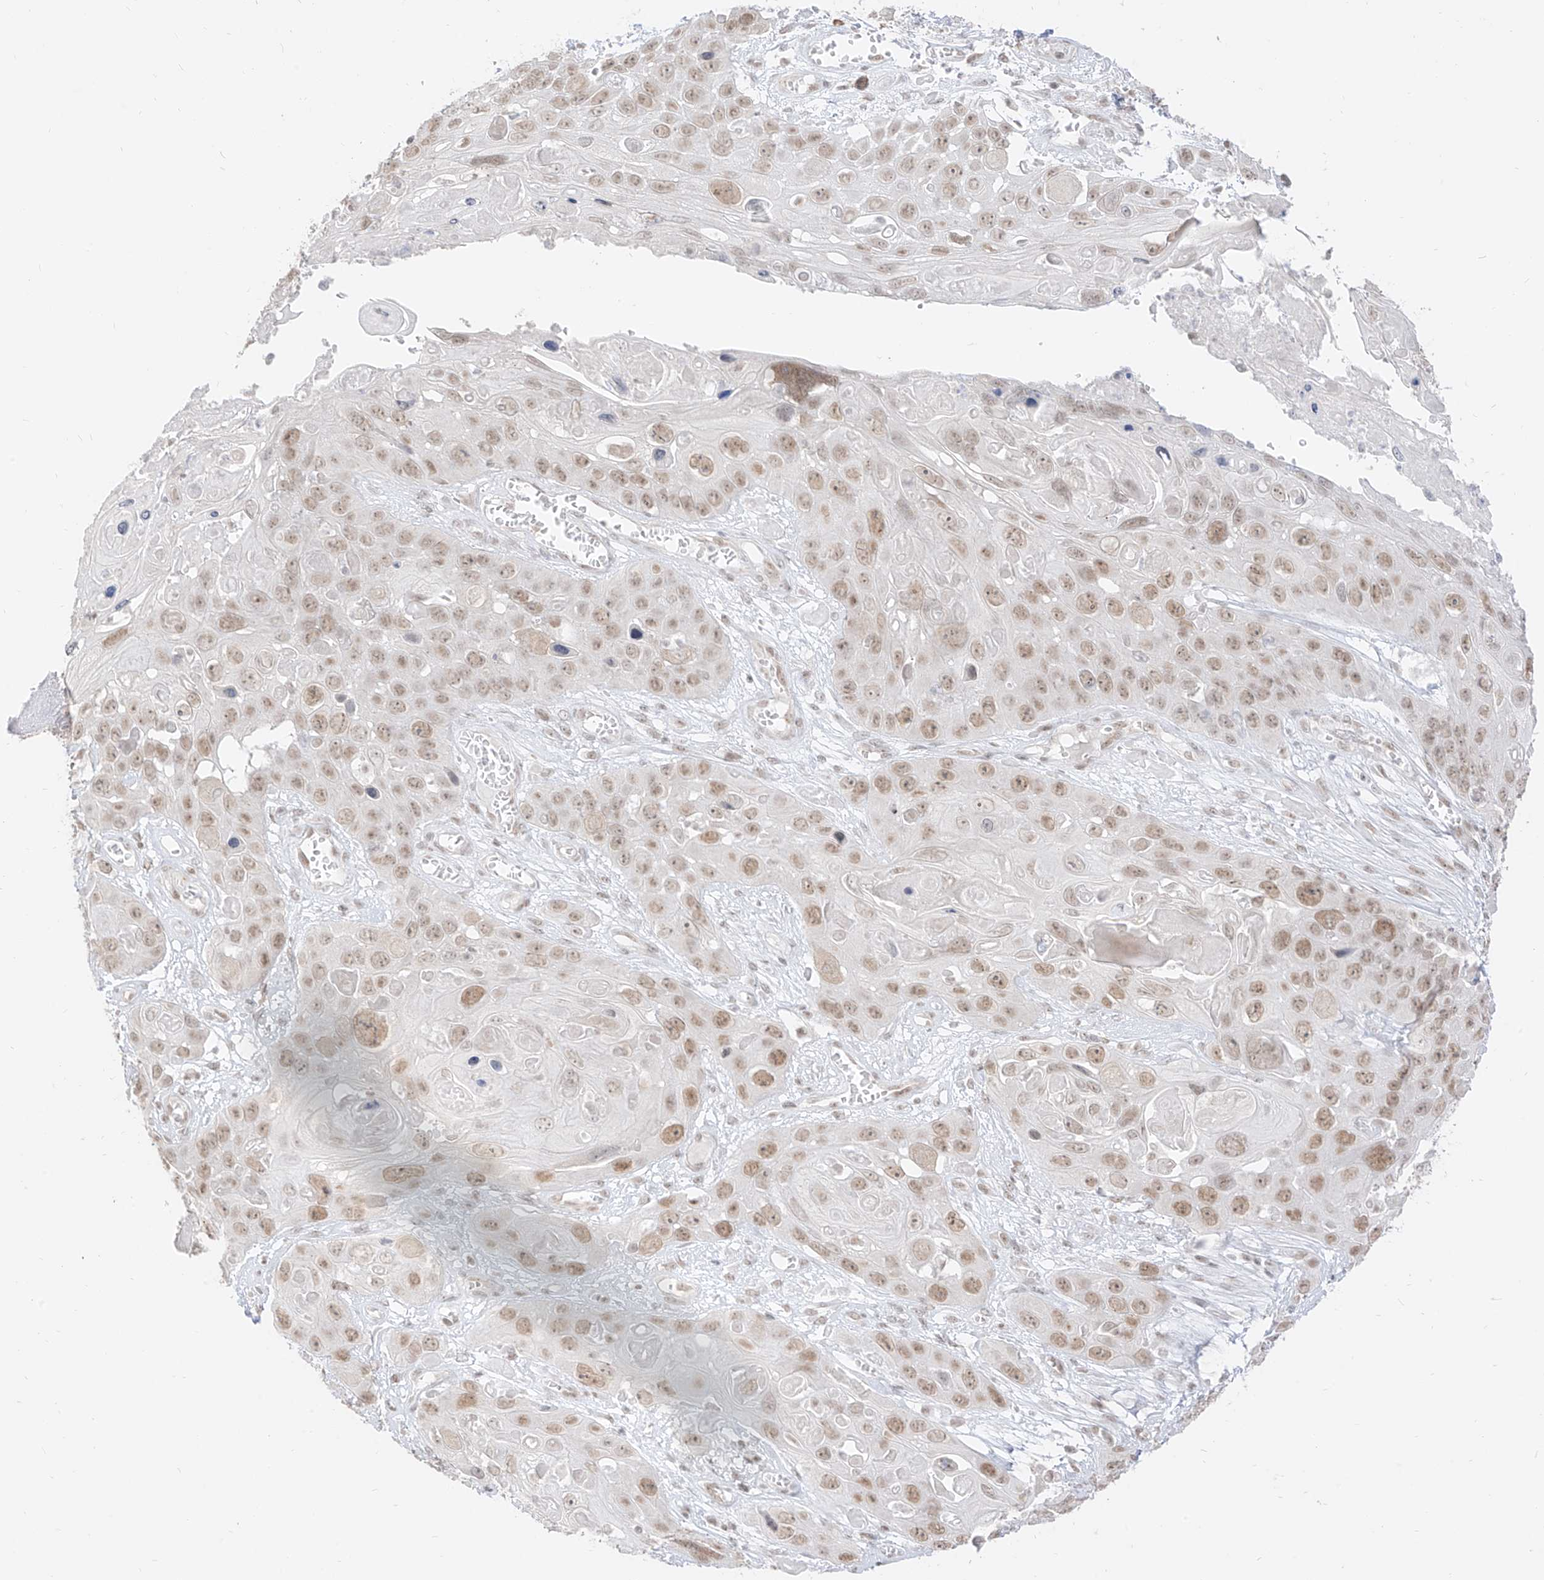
{"staining": {"intensity": "moderate", "quantity": ">75%", "location": "nuclear"}, "tissue": "skin cancer", "cell_type": "Tumor cells", "image_type": "cancer", "snomed": [{"axis": "morphology", "description": "Squamous cell carcinoma, NOS"}, {"axis": "topography", "description": "Skin"}], "caption": "A micrograph showing moderate nuclear expression in approximately >75% of tumor cells in squamous cell carcinoma (skin), as visualized by brown immunohistochemical staining.", "gene": "SUPT5H", "patient": {"sex": "male", "age": 55}}